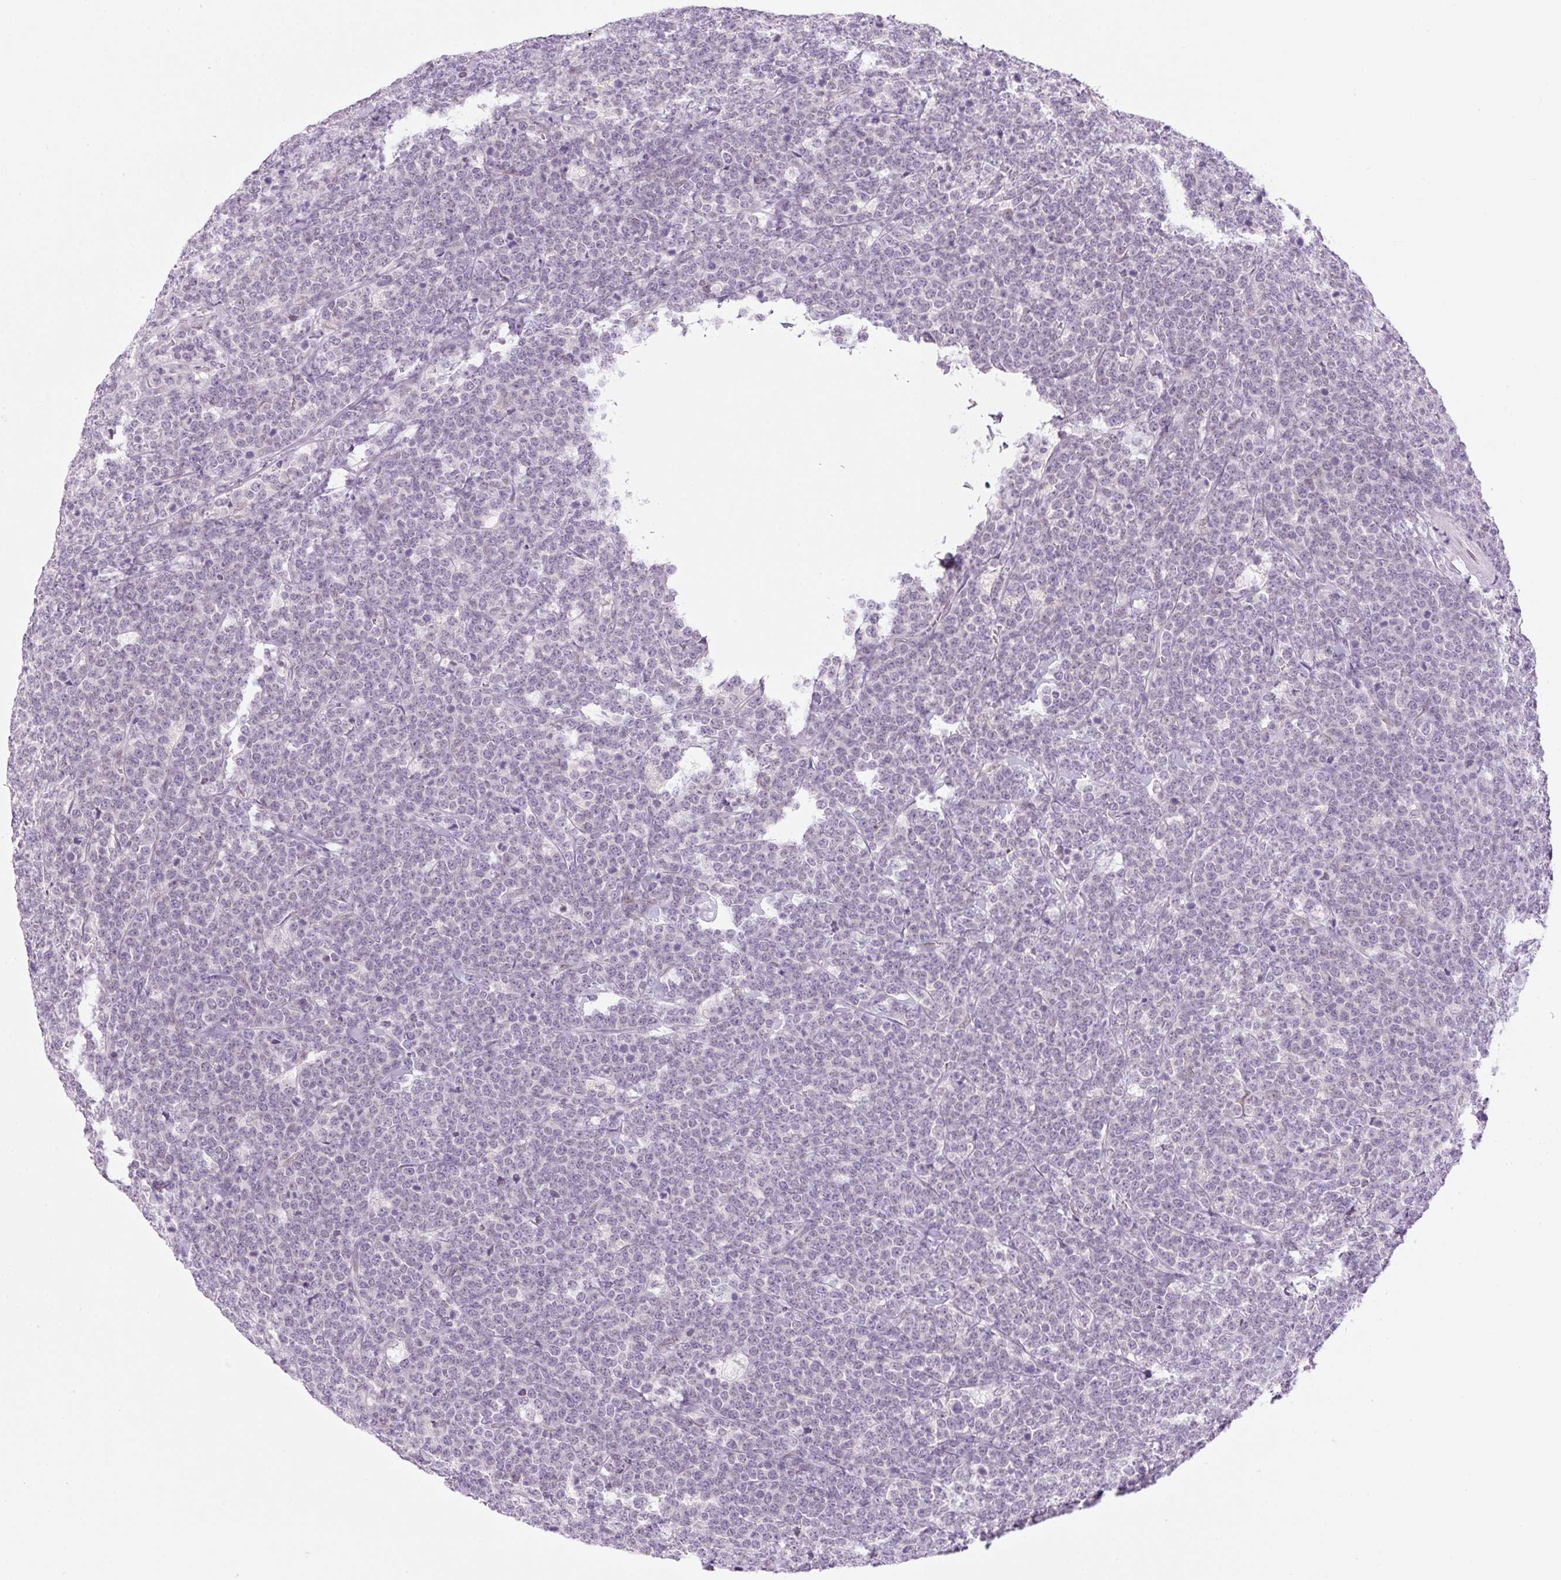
{"staining": {"intensity": "negative", "quantity": "none", "location": "none"}, "tissue": "lymphoma", "cell_type": "Tumor cells", "image_type": "cancer", "snomed": [{"axis": "morphology", "description": "Malignant lymphoma, non-Hodgkin's type, High grade"}, {"axis": "topography", "description": "Small intestine"}, {"axis": "topography", "description": "Colon"}], "caption": "A photomicrograph of human malignant lymphoma, non-Hodgkin's type (high-grade) is negative for staining in tumor cells.", "gene": "SYNE3", "patient": {"sex": "male", "age": 8}}